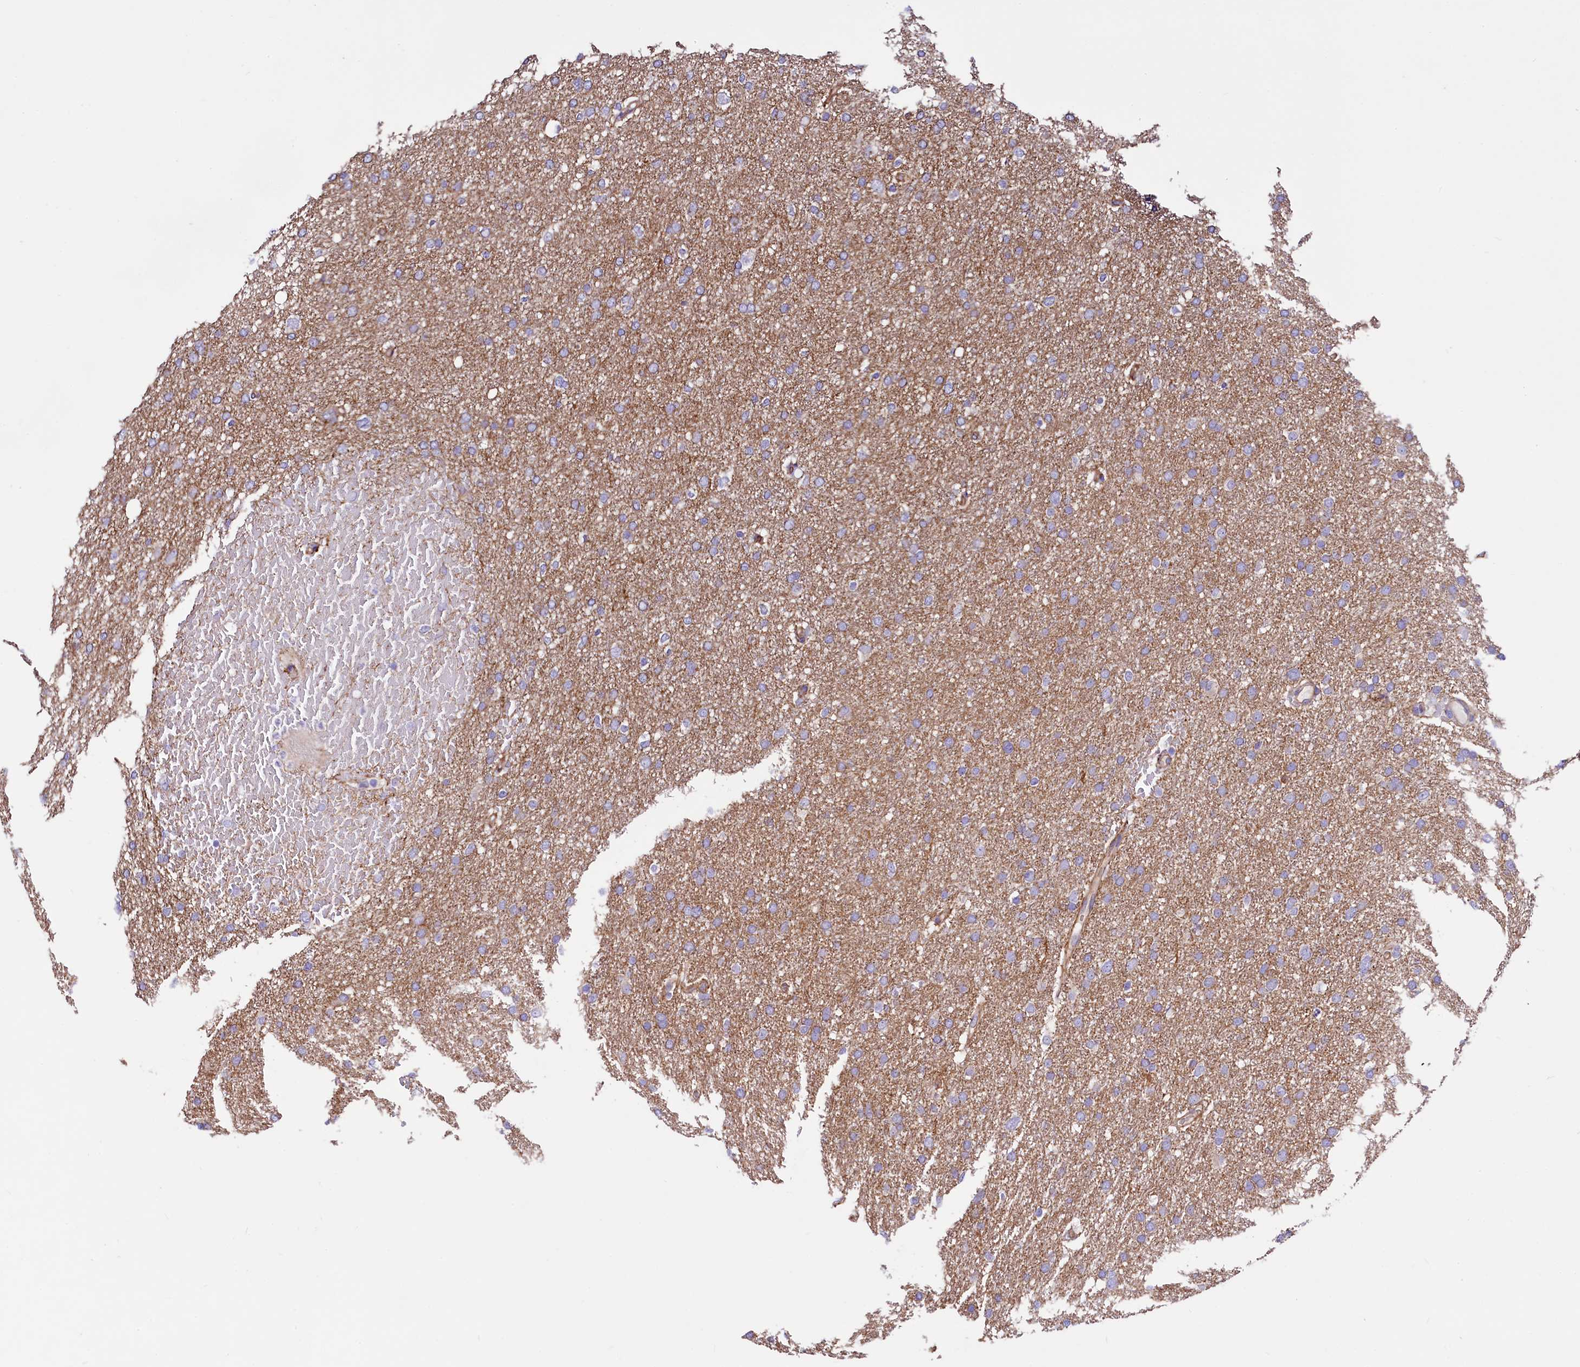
{"staining": {"intensity": "negative", "quantity": "none", "location": "none"}, "tissue": "glioma", "cell_type": "Tumor cells", "image_type": "cancer", "snomed": [{"axis": "morphology", "description": "Glioma, malignant, High grade"}, {"axis": "topography", "description": "Cerebral cortex"}], "caption": "Immunohistochemistry photomicrograph of malignant high-grade glioma stained for a protein (brown), which displays no expression in tumor cells.", "gene": "SLF1", "patient": {"sex": "female", "age": 36}}